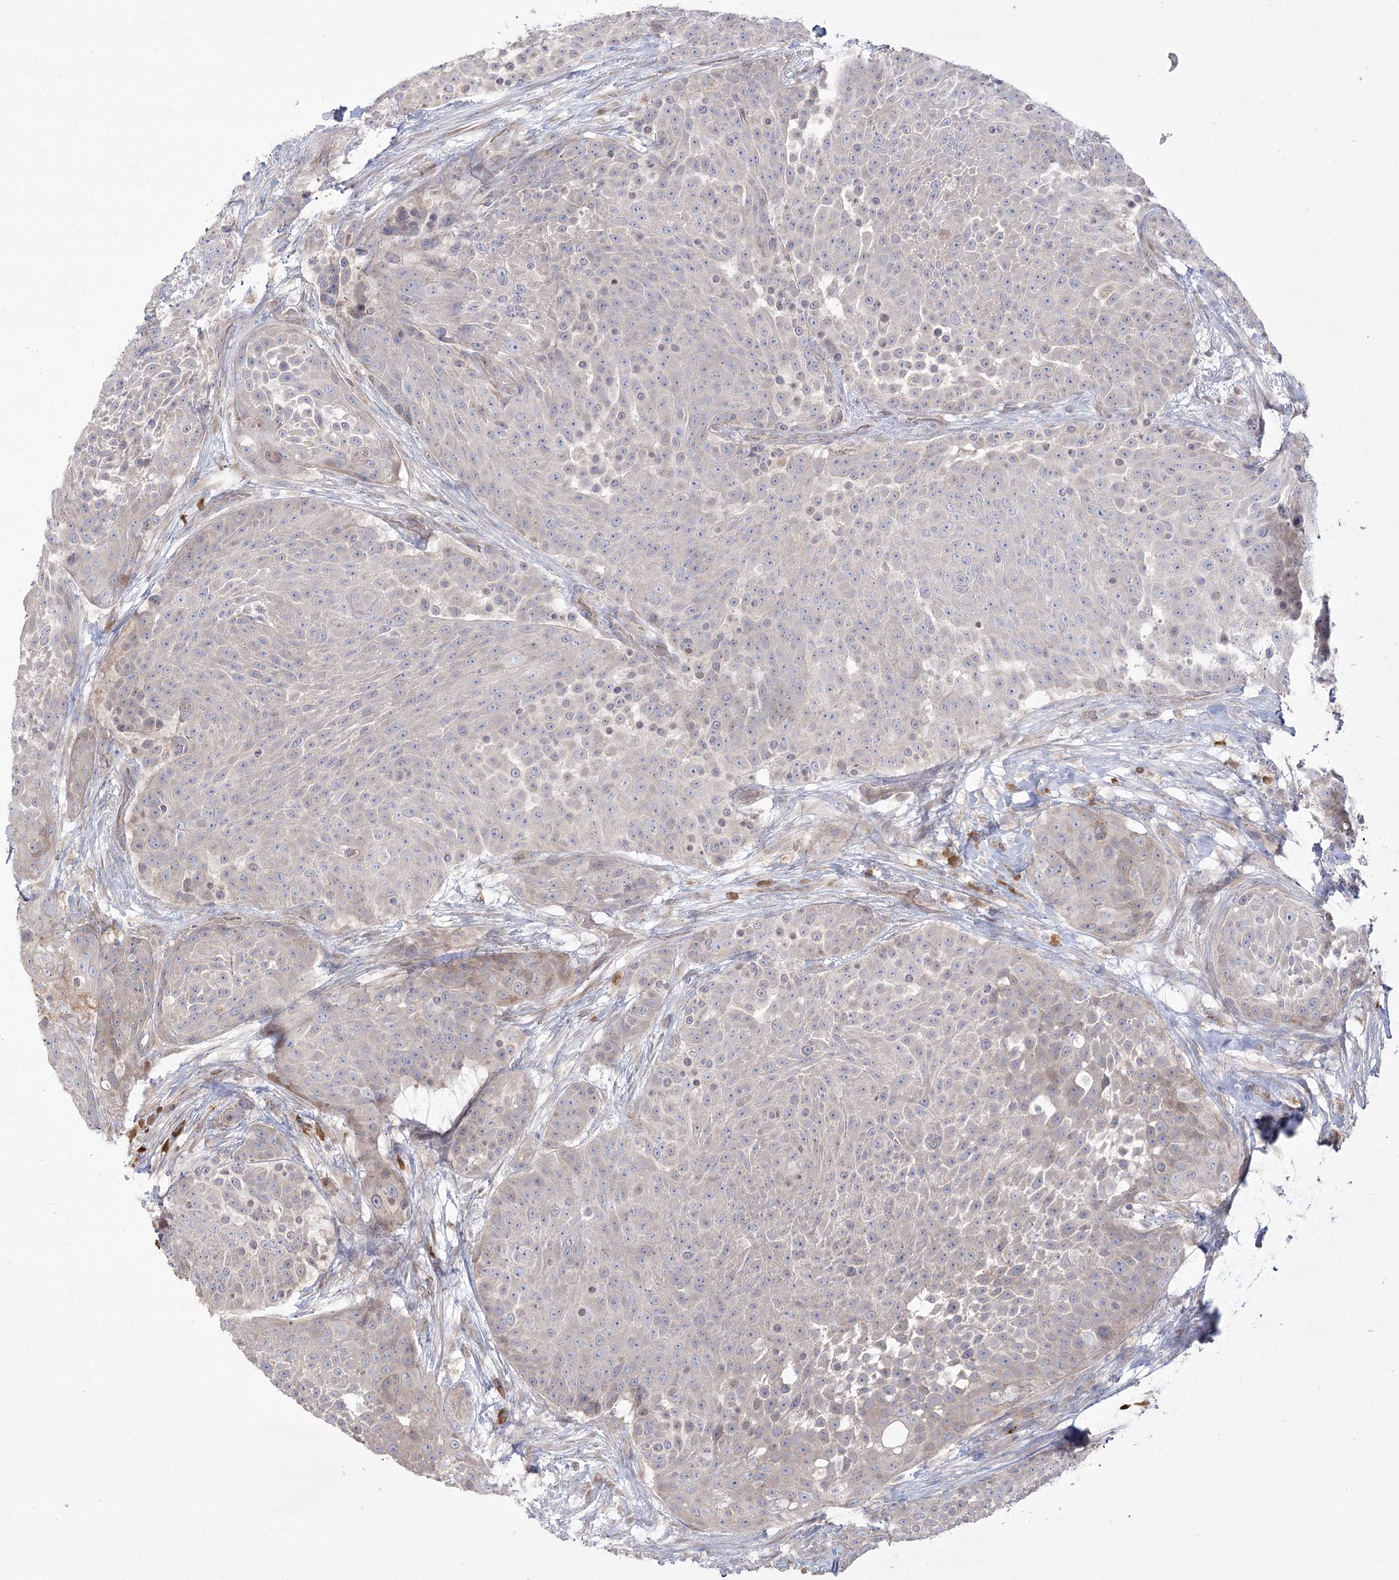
{"staining": {"intensity": "negative", "quantity": "none", "location": "none"}, "tissue": "urothelial cancer", "cell_type": "Tumor cells", "image_type": "cancer", "snomed": [{"axis": "morphology", "description": "Urothelial carcinoma, High grade"}, {"axis": "topography", "description": "Urinary bladder"}], "caption": "There is no significant positivity in tumor cells of urothelial cancer. The staining is performed using DAB (3,3'-diaminobenzidine) brown chromogen with nuclei counter-stained in using hematoxylin.", "gene": "CAMTA1", "patient": {"sex": "female", "age": 63}}